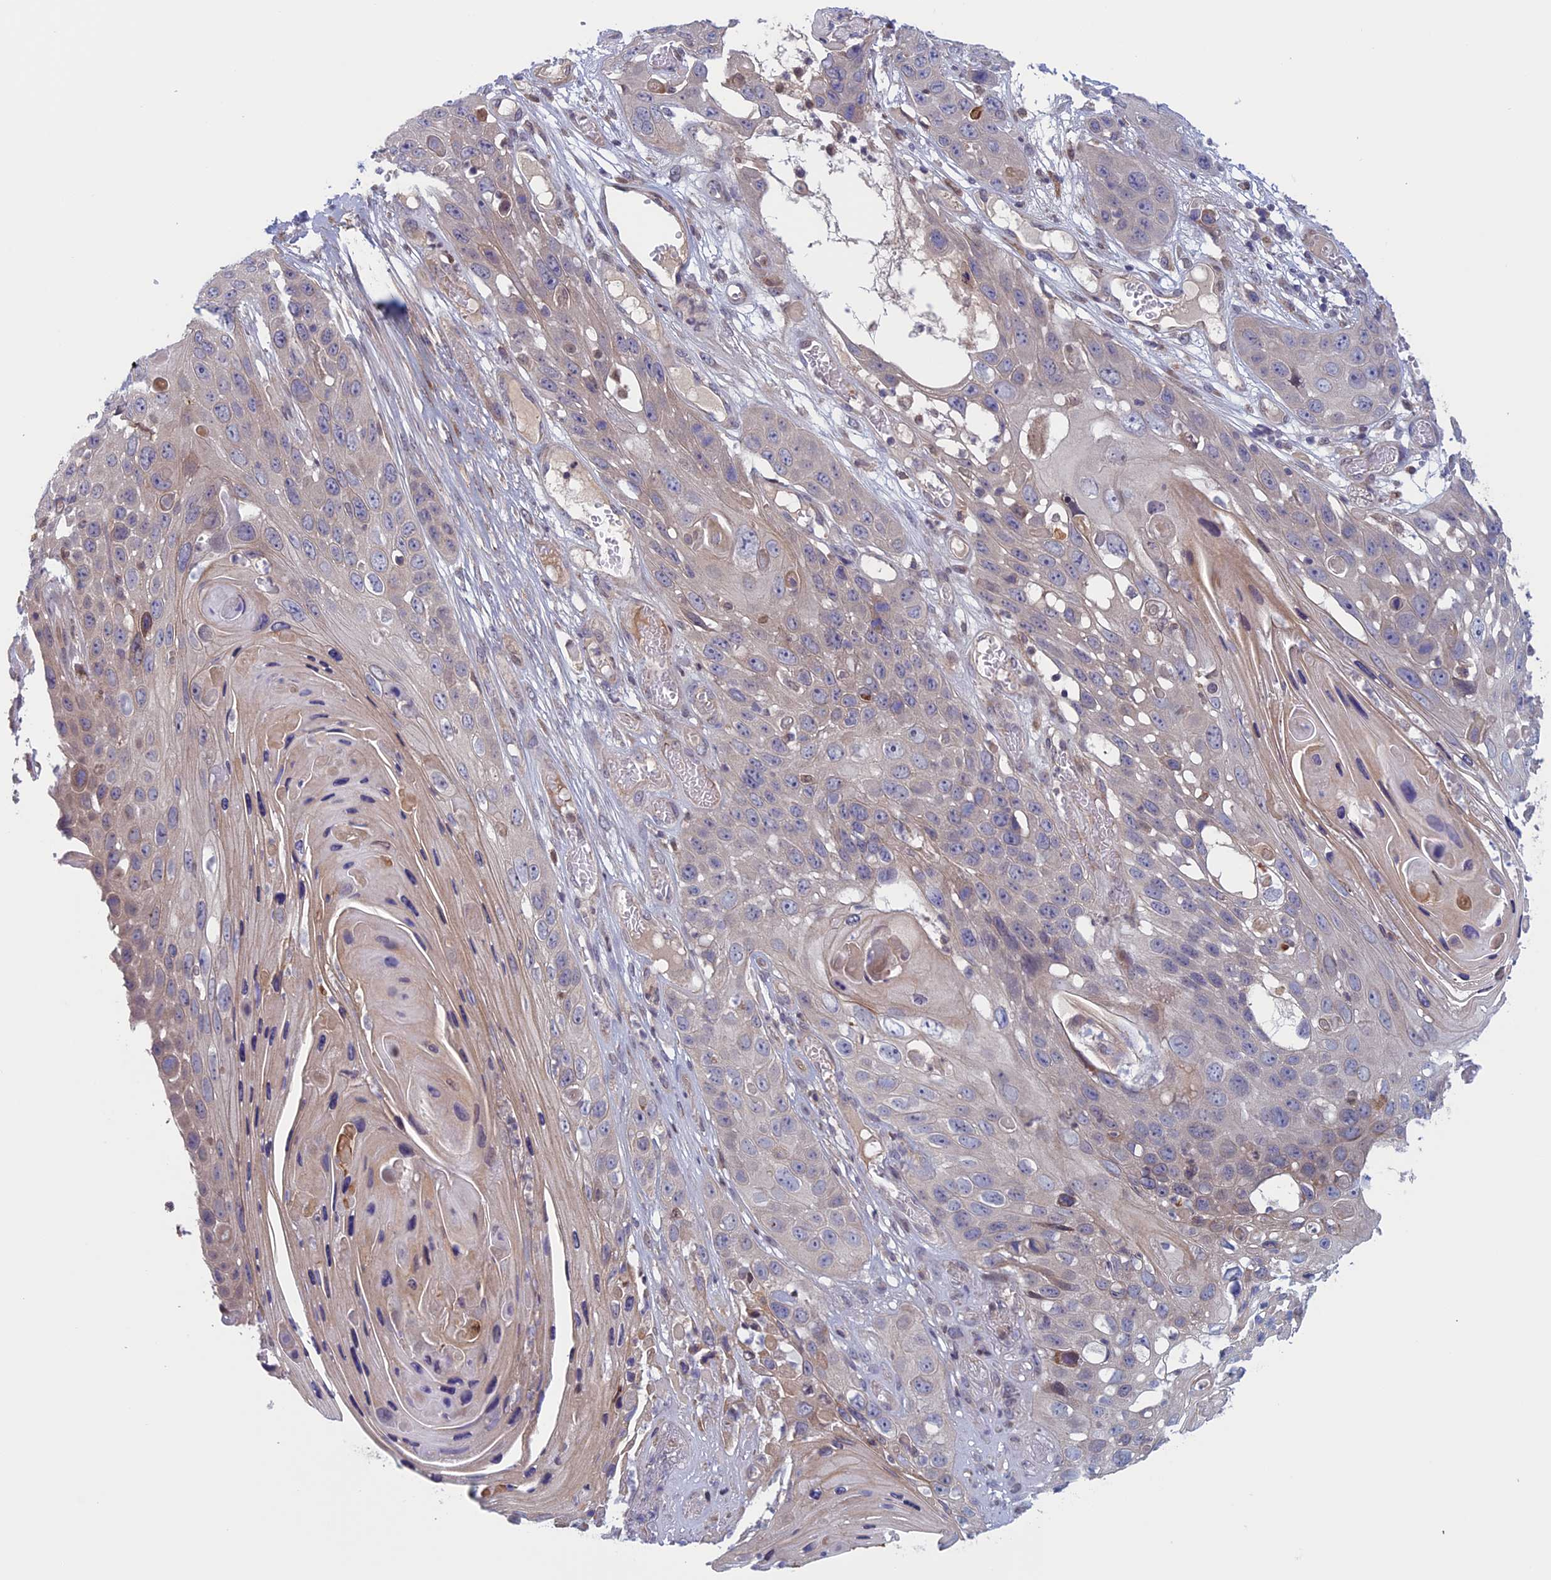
{"staining": {"intensity": "negative", "quantity": "none", "location": "none"}, "tissue": "skin cancer", "cell_type": "Tumor cells", "image_type": "cancer", "snomed": [{"axis": "morphology", "description": "Squamous cell carcinoma, NOS"}, {"axis": "topography", "description": "Skin"}], "caption": "The IHC histopathology image has no significant positivity in tumor cells of skin squamous cell carcinoma tissue.", "gene": "FADS1", "patient": {"sex": "male", "age": 55}}